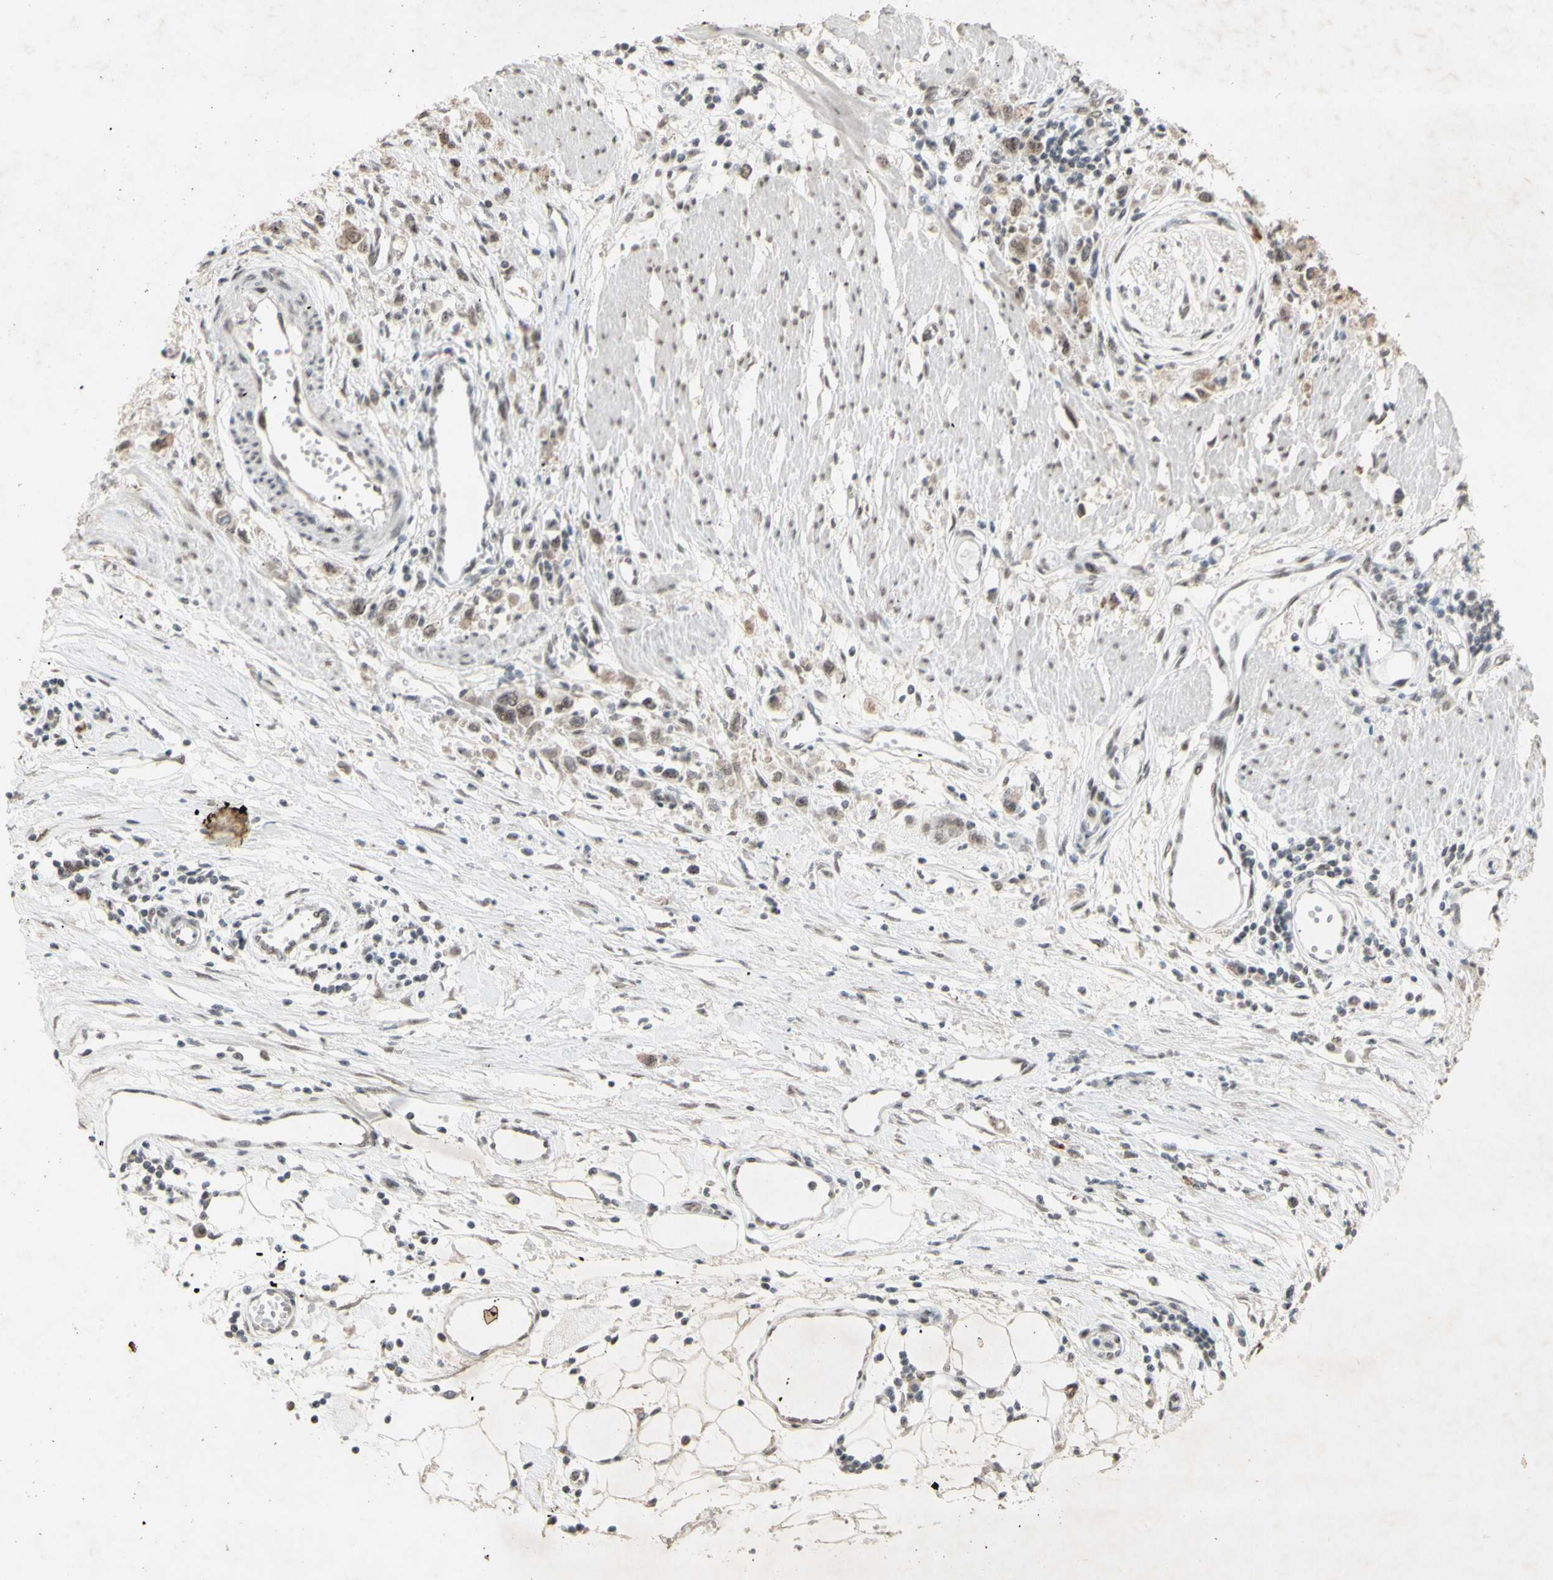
{"staining": {"intensity": "moderate", "quantity": "25%-75%", "location": "cytoplasmic/membranous,nuclear"}, "tissue": "stomach cancer", "cell_type": "Tumor cells", "image_type": "cancer", "snomed": [{"axis": "morphology", "description": "Adenocarcinoma, NOS"}, {"axis": "topography", "description": "Stomach"}], "caption": "Immunohistochemistry photomicrograph of neoplastic tissue: human adenocarcinoma (stomach) stained using IHC reveals medium levels of moderate protein expression localized specifically in the cytoplasmic/membranous and nuclear of tumor cells, appearing as a cytoplasmic/membranous and nuclear brown color.", "gene": "CENPB", "patient": {"sex": "female", "age": 59}}